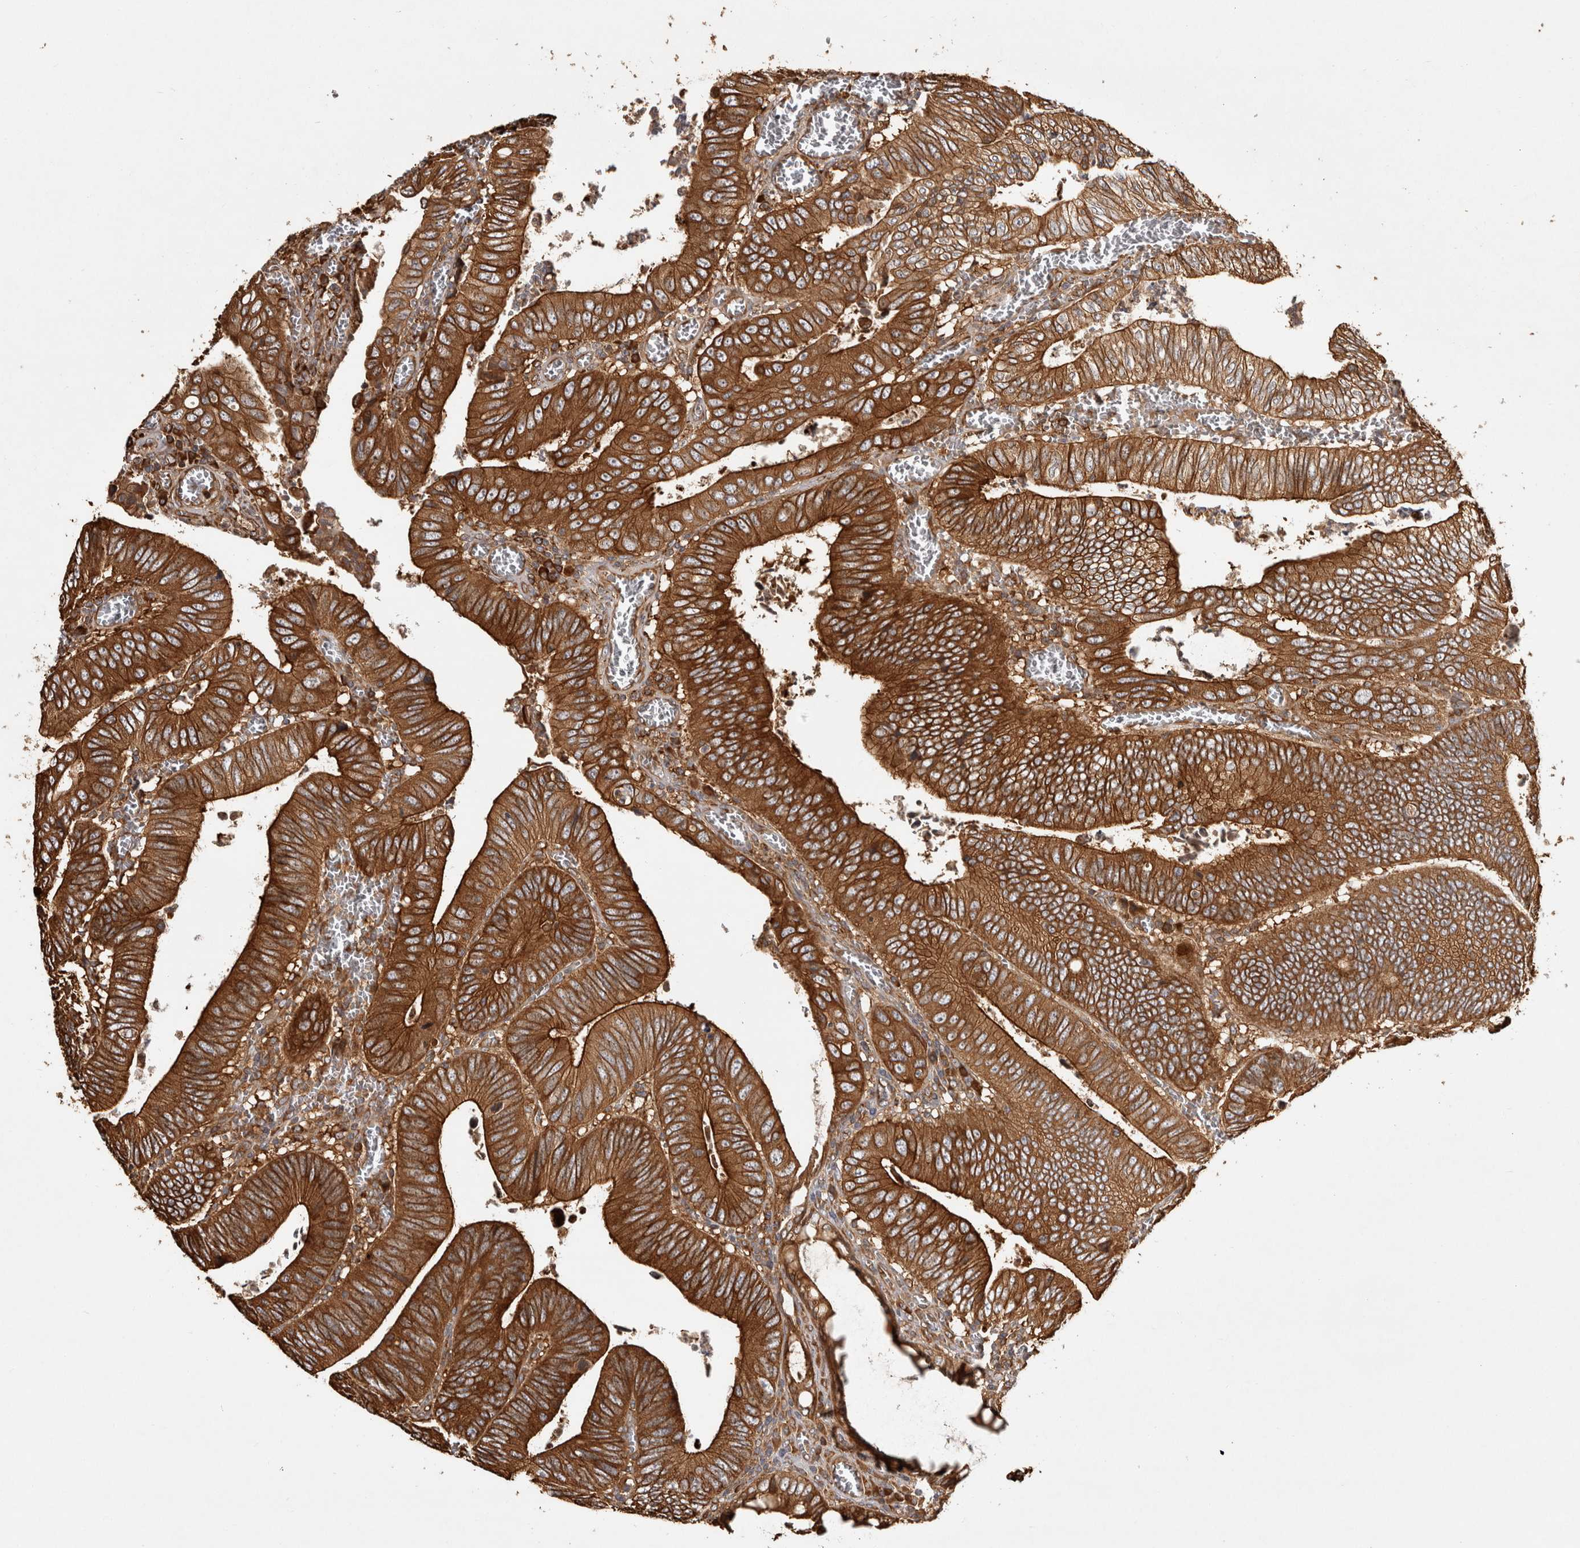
{"staining": {"intensity": "strong", "quantity": ">75%", "location": "cytoplasmic/membranous"}, "tissue": "colorectal cancer", "cell_type": "Tumor cells", "image_type": "cancer", "snomed": [{"axis": "morphology", "description": "Inflammation, NOS"}, {"axis": "morphology", "description": "Adenocarcinoma, NOS"}, {"axis": "topography", "description": "Colon"}], "caption": "Immunohistochemical staining of human colorectal cancer (adenocarcinoma) shows high levels of strong cytoplasmic/membranous protein staining in approximately >75% of tumor cells.", "gene": "CAMSAP2", "patient": {"sex": "male", "age": 72}}